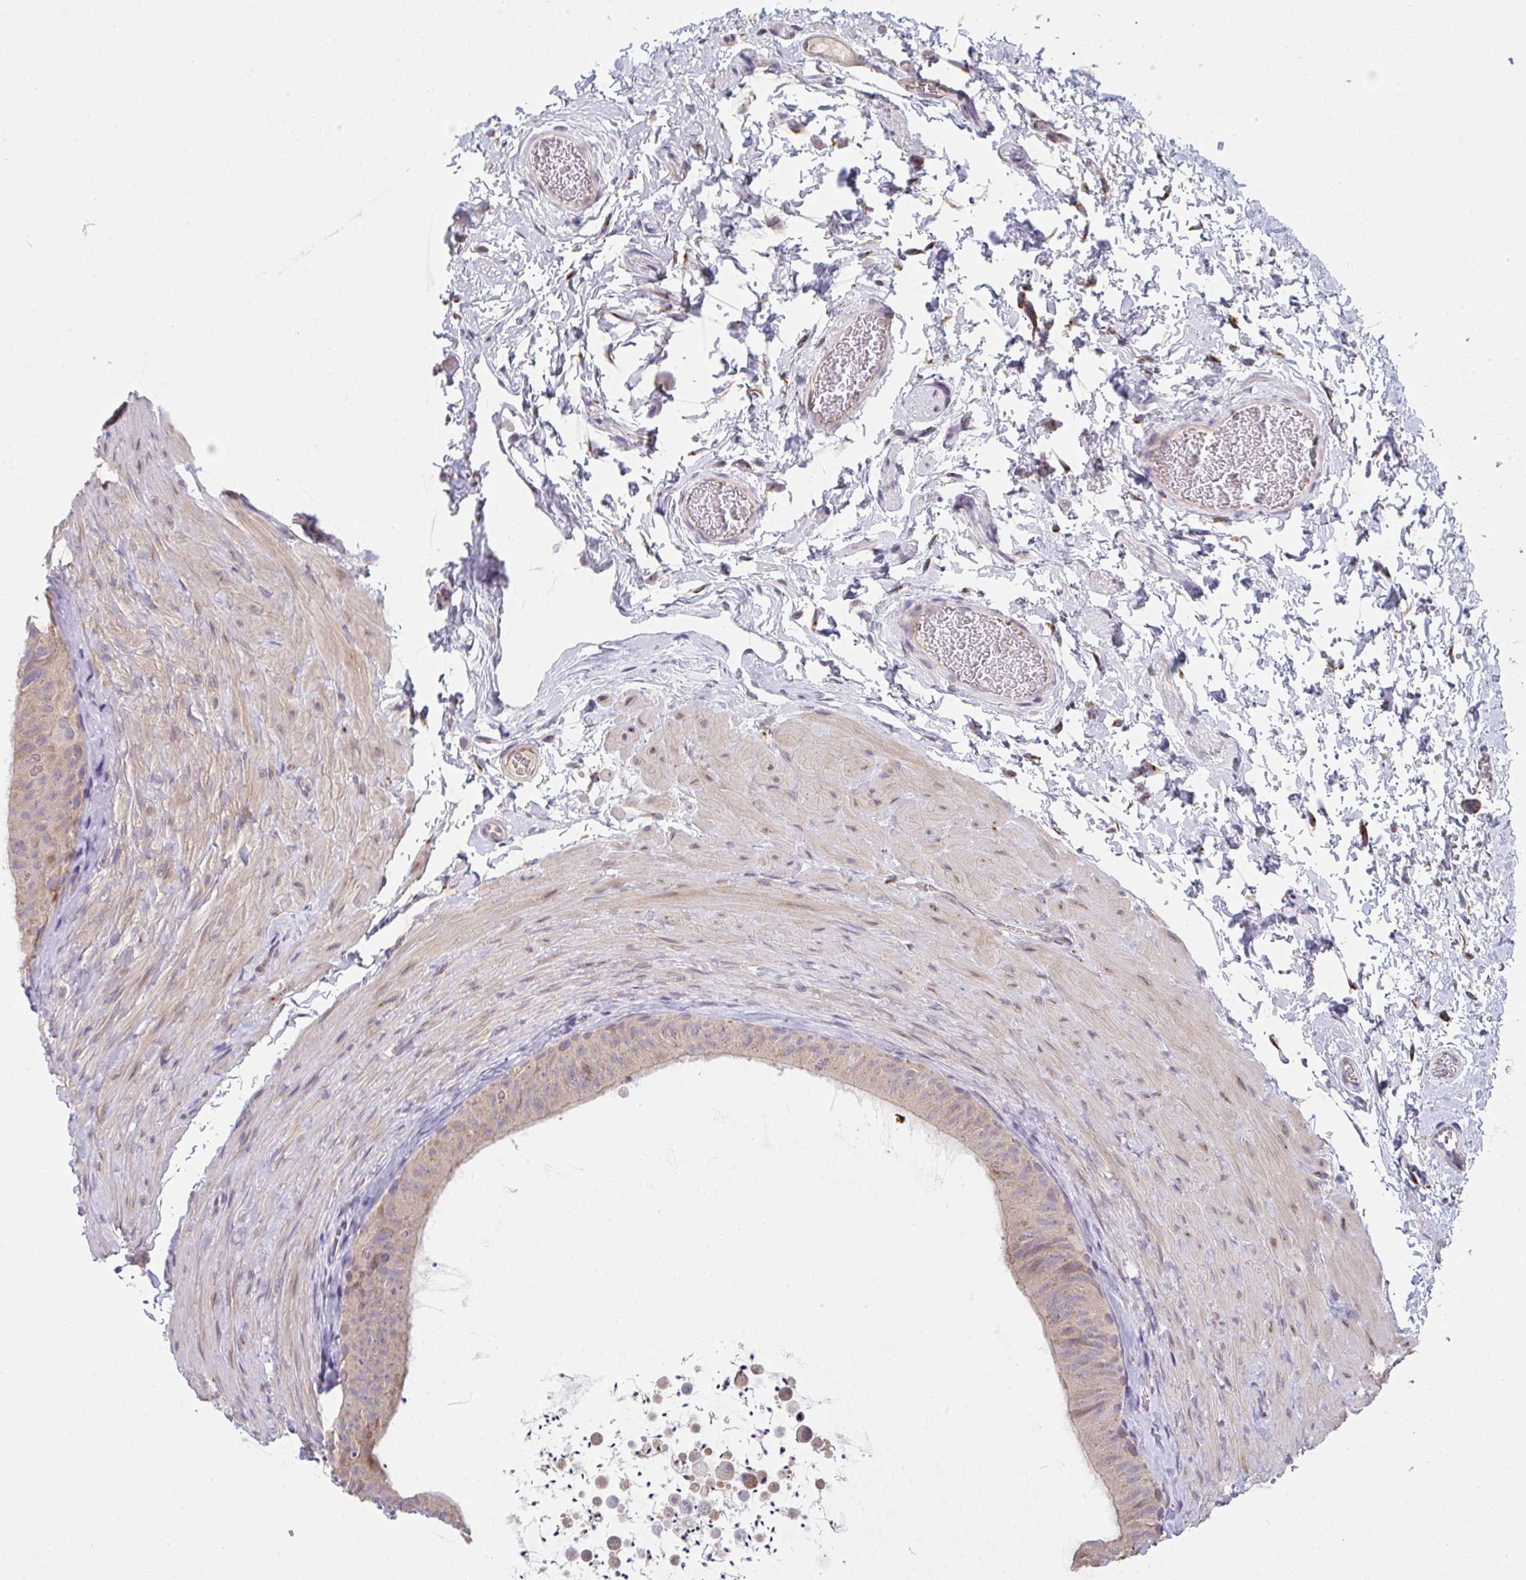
{"staining": {"intensity": "weak", "quantity": ">75%", "location": "cytoplasmic/membranous"}, "tissue": "epididymis", "cell_type": "Glandular cells", "image_type": "normal", "snomed": [{"axis": "morphology", "description": "Normal tissue, NOS"}, {"axis": "topography", "description": "Epididymis, spermatic cord, NOS"}, {"axis": "topography", "description": "Epididymis"}], "caption": "An image of human epididymis stained for a protein displays weak cytoplasmic/membranous brown staining in glandular cells. (IHC, brightfield microscopy, high magnification).", "gene": "TSPAN31", "patient": {"sex": "male", "age": 31}}